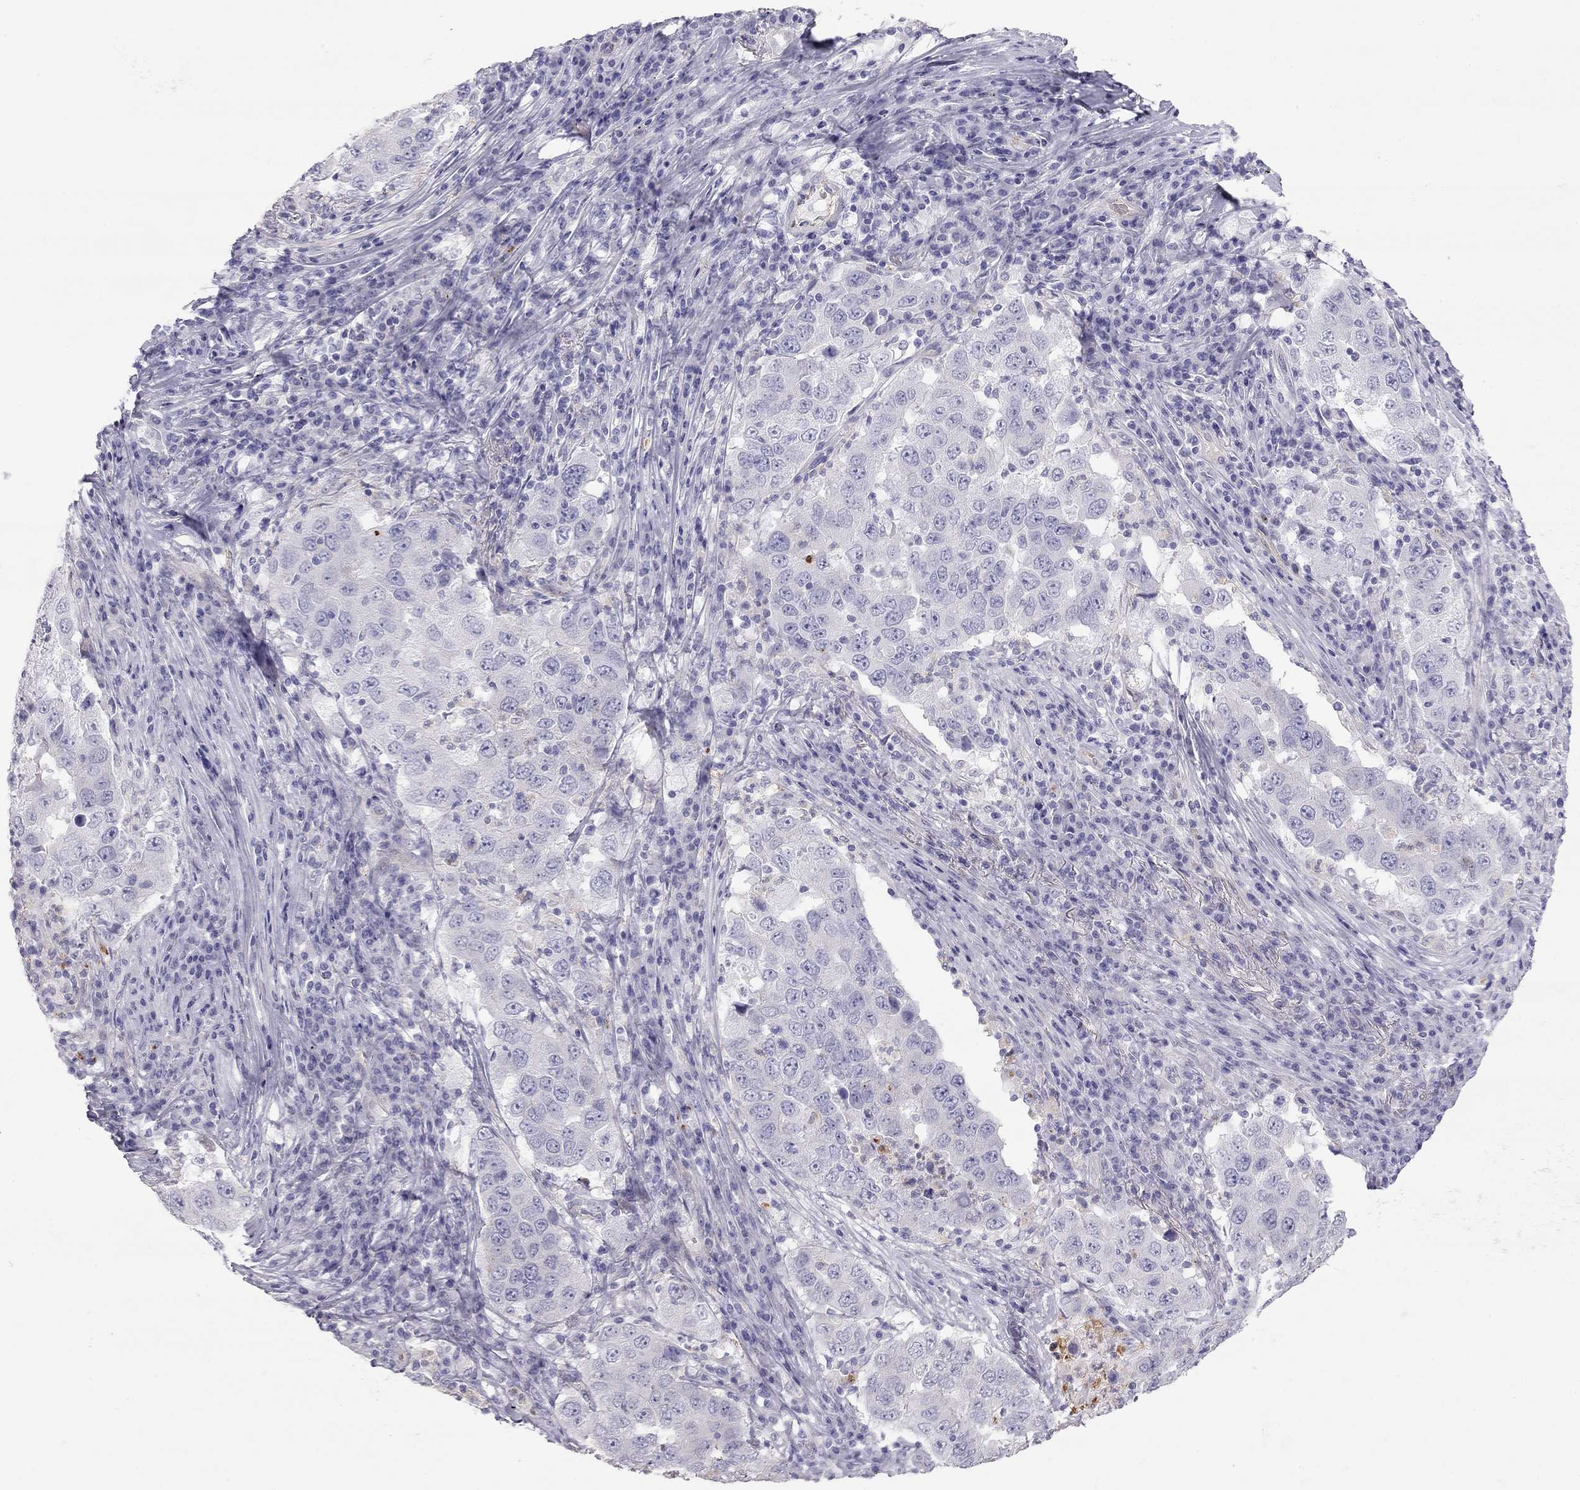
{"staining": {"intensity": "negative", "quantity": "none", "location": "none"}, "tissue": "lung cancer", "cell_type": "Tumor cells", "image_type": "cancer", "snomed": [{"axis": "morphology", "description": "Adenocarcinoma, NOS"}, {"axis": "topography", "description": "Lung"}], "caption": "Immunohistochemistry (IHC) of lung cancer reveals no positivity in tumor cells.", "gene": "TDRD6", "patient": {"sex": "male", "age": 73}}